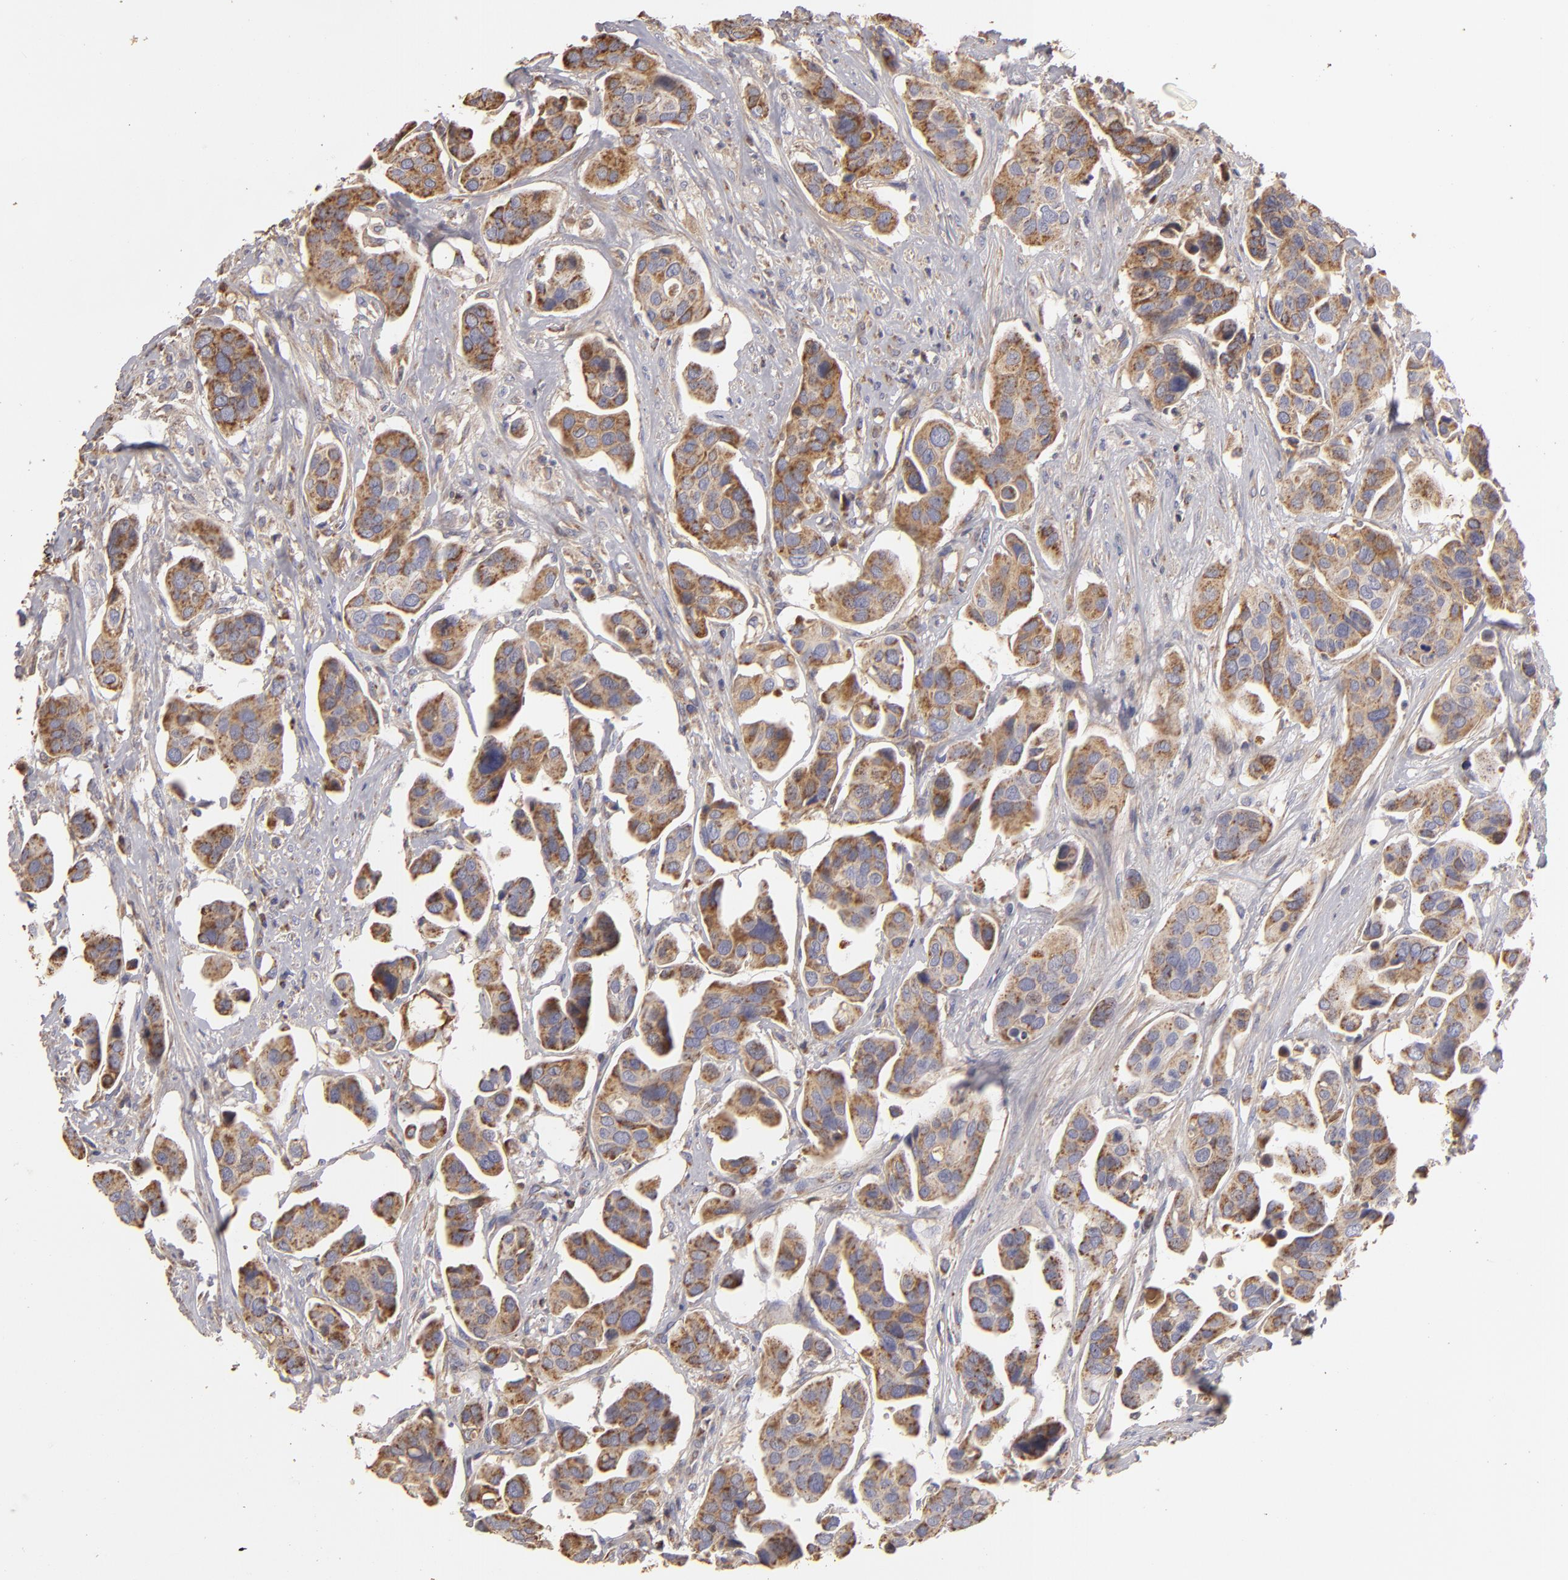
{"staining": {"intensity": "weak", "quantity": ">75%", "location": "cytoplasmic/membranous"}, "tissue": "urothelial cancer", "cell_type": "Tumor cells", "image_type": "cancer", "snomed": [{"axis": "morphology", "description": "Adenocarcinoma, NOS"}, {"axis": "topography", "description": "Urinary bladder"}], "caption": "High-magnification brightfield microscopy of adenocarcinoma stained with DAB (brown) and counterstained with hematoxylin (blue). tumor cells exhibit weak cytoplasmic/membranous expression is seen in approximately>75% of cells.", "gene": "CFB", "patient": {"sex": "male", "age": 61}}